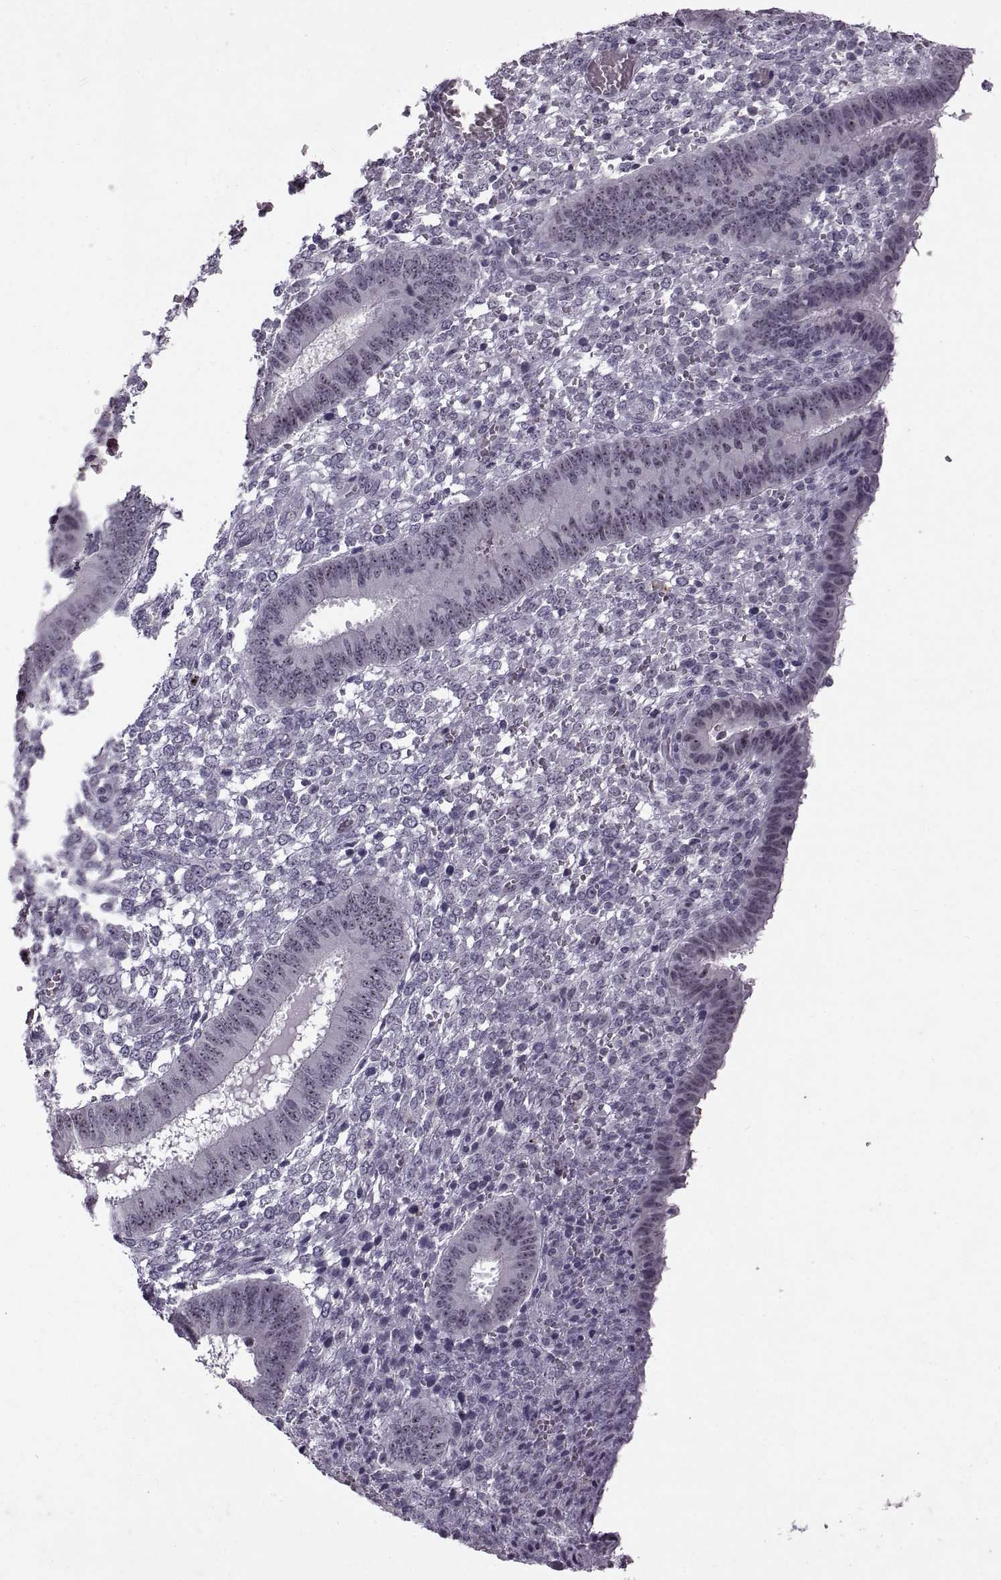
{"staining": {"intensity": "negative", "quantity": "none", "location": "none"}, "tissue": "endometrium", "cell_type": "Cells in endometrial stroma", "image_type": "normal", "snomed": [{"axis": "morphology", "description": "Normal tissue, NOS"}, {"axis": "topography", "description": "Endometrium"}], "caption": "Photomicrograph shows no significant protein positivity in cells in endometrial stroma of benign endometrium. The staining was performed using DAB to visualize the protein expression in brown, while the nuclei were stained in blue with hematoxylin (Magnification: 20x).", "gene": "SINHCAF", "patient": {"sex": "female", "age": 42}}